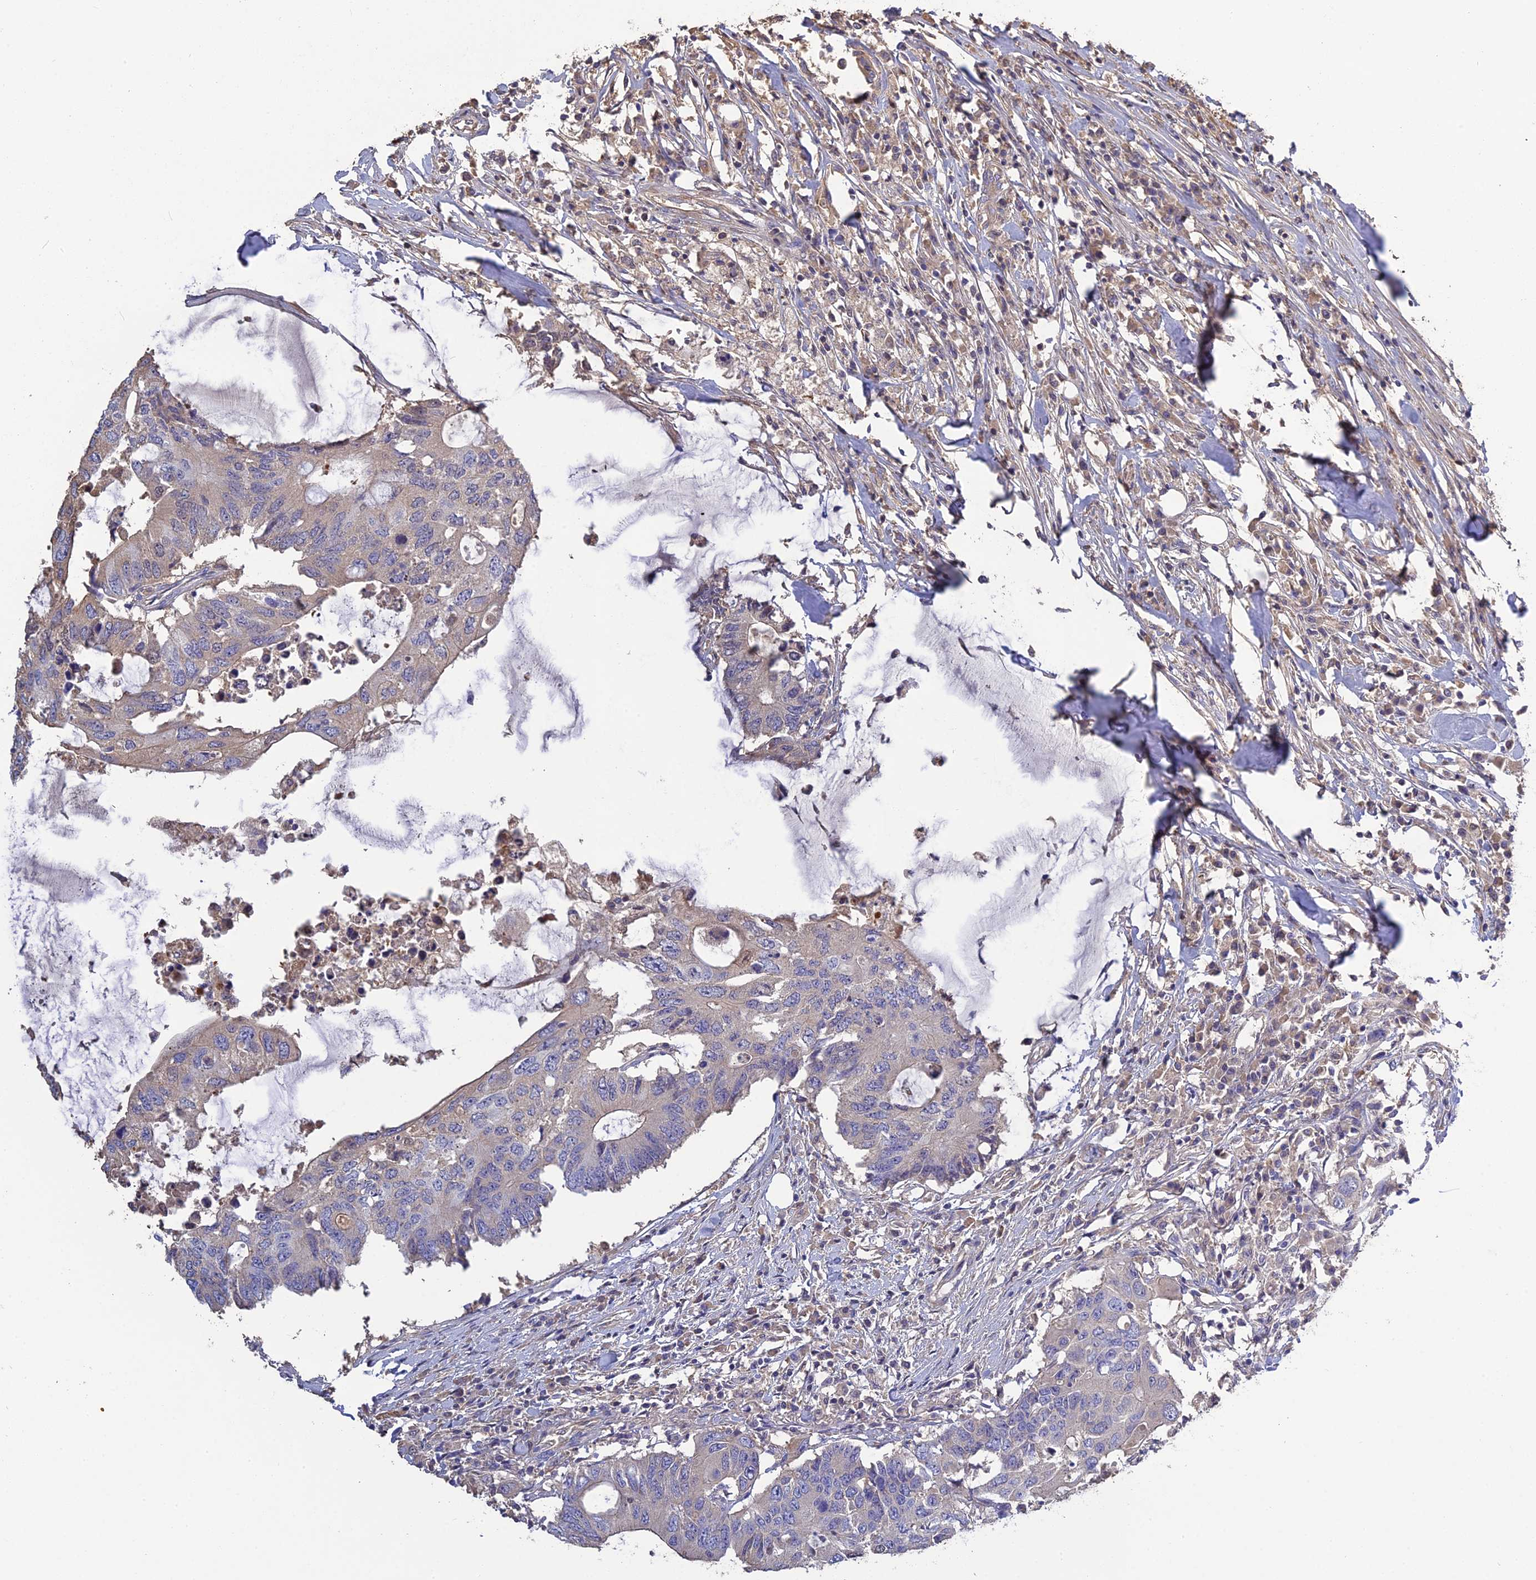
{"staining": {"intensity": "weak", "quantity": "25%-75%", "location": "cytoplasmic/membranous"}, "tissue": "colorectal cancer", "cell_type": "Tumor cells", "image_type": "cancer", "snomed": [{"axis": "morphology", "description": "Adenocarcinoma, NOS"}, {"axis": "topography", "description": "Colon"}], "caption": "Protein expression analysis of colorectal cancer (adenocarcinoma) reveals weak cytoplasmic/membranous staining in approximately 25%-75% of tumor cells.", "gene": "PZP", "patient": {"sex": "male", "age": 71}}